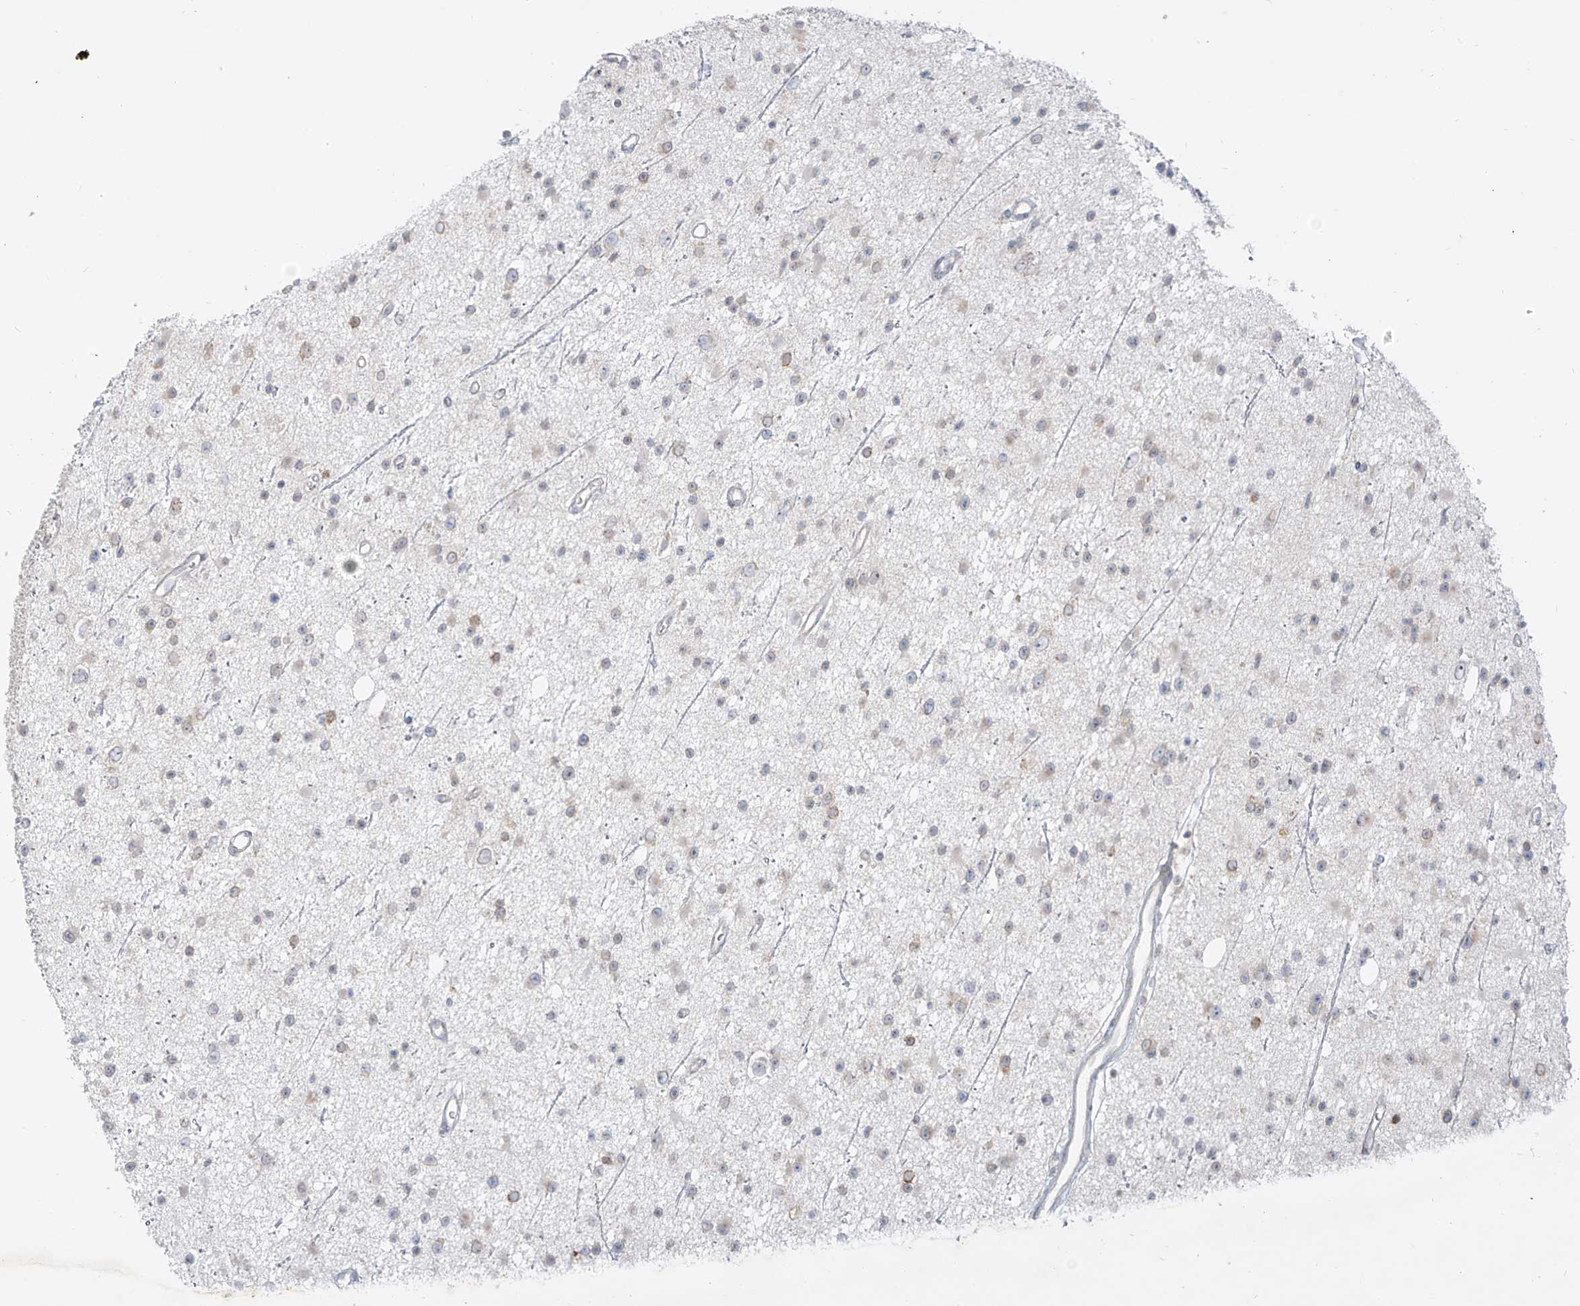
{"staining": {"intensity": "negative", "quantity": "none", "location": "none"}, "tissue": "glioma", "cell_type": "Tumor cells", "image_type": "cancer", "snomed": [{"axis": "morphology", "description": "Glioma, malignant, Low grade"}, {"axis": "topography", "description": "Cerebral cortex"}], "caption": "Micrograph shows no significant protein expression in tumor cells of glioma.", "gene": "C2orf42", "patient": {"sex": "female", "age": 39}}